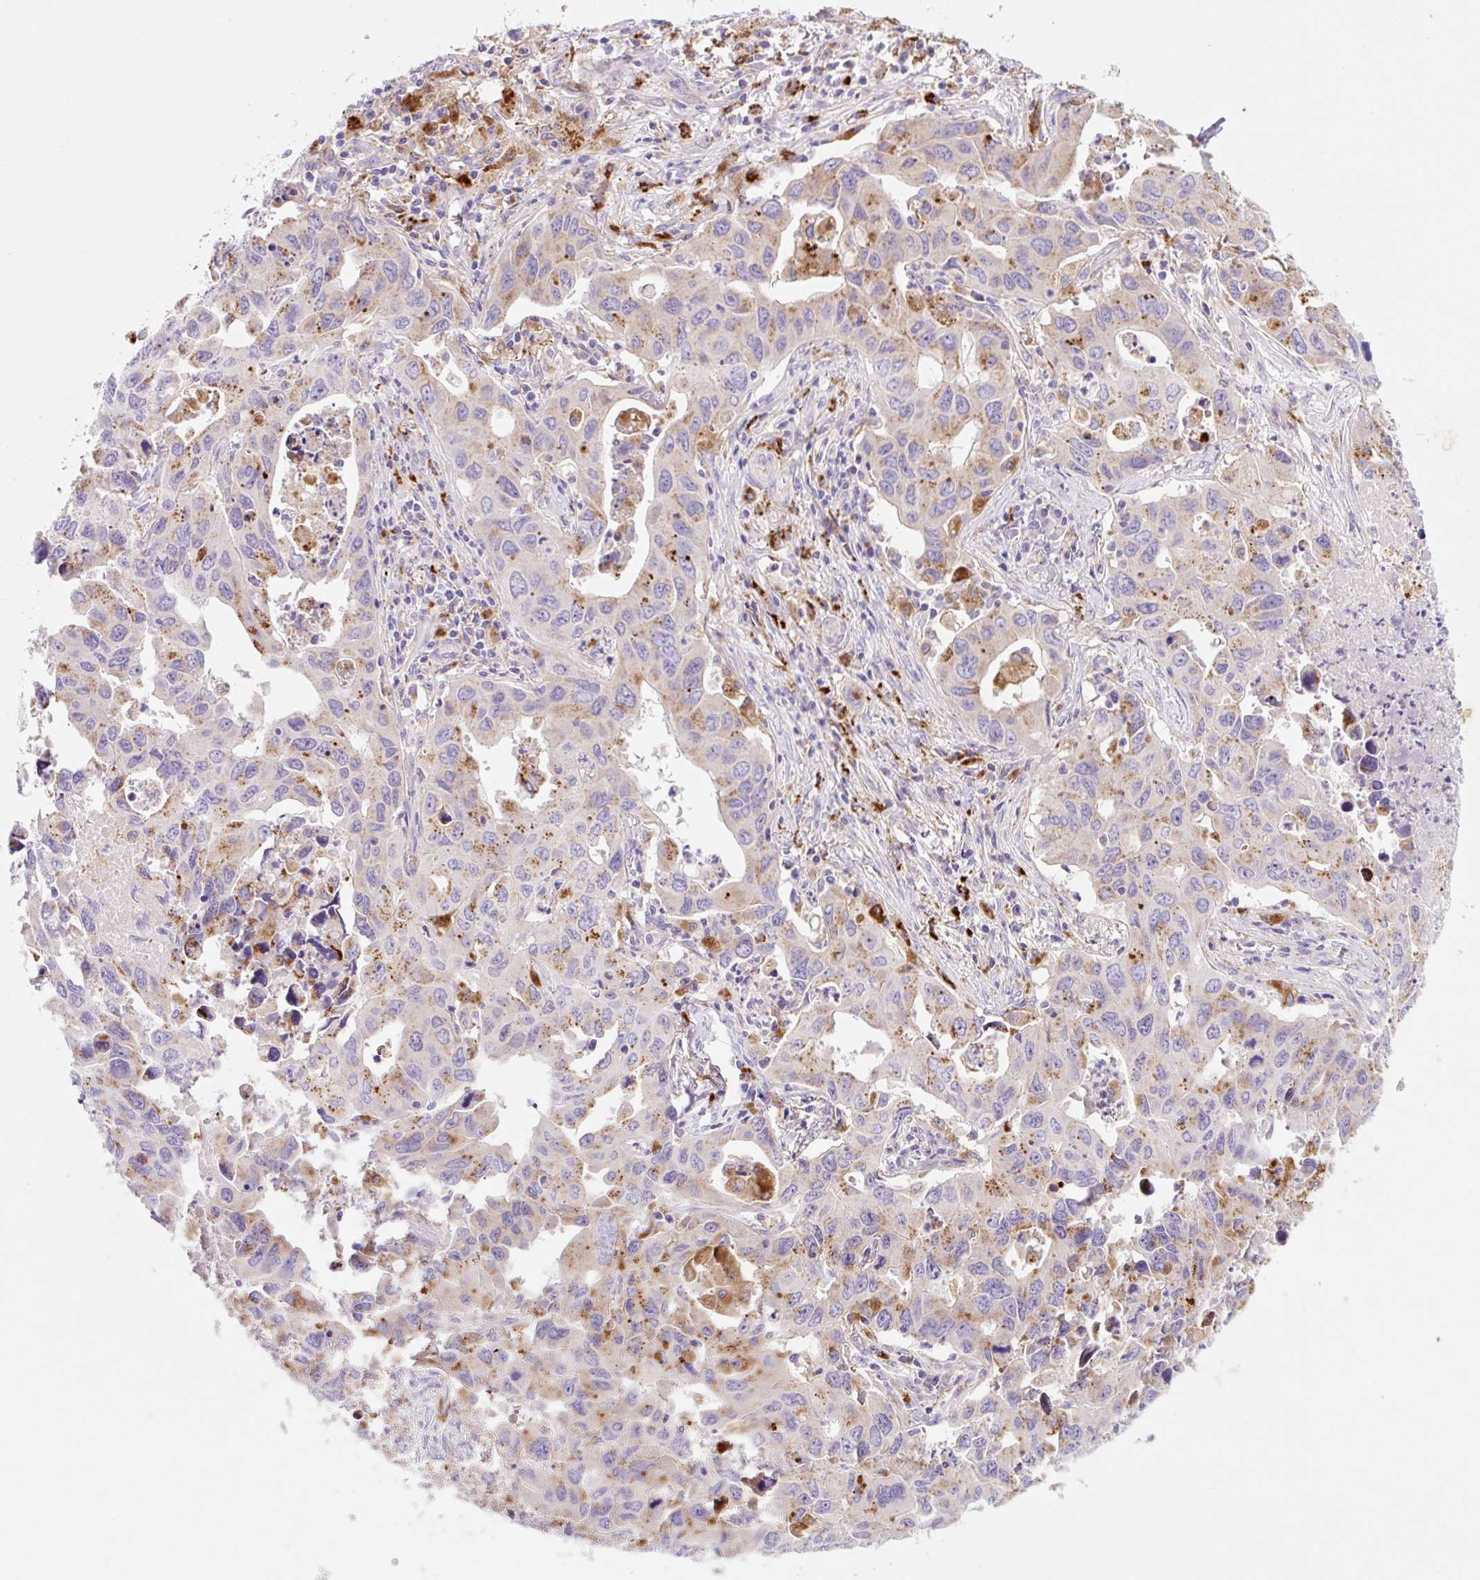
{"staining": {"intensity": "moderate", "quantity": "25%-75%", "location": "cytoplasmic/membranous"}, "tissue": "lung cancer", "cell_type": "Tumor cells", "image_type": "cancer", "snomed": [{"axis": "morphology", "description": "Adenocarcinoma, NOS"}, {"axis": "topography", "description": "Lung"}], "caption": "Lung adenocarcinoma was stained to show a protein in brown. There is medium levels of moderate cytoplasmic/membranous expression in approximately 25%-75% of tumor cells.", "gene": "HEXA", "patient": {"sex": "male", "age": 64}}